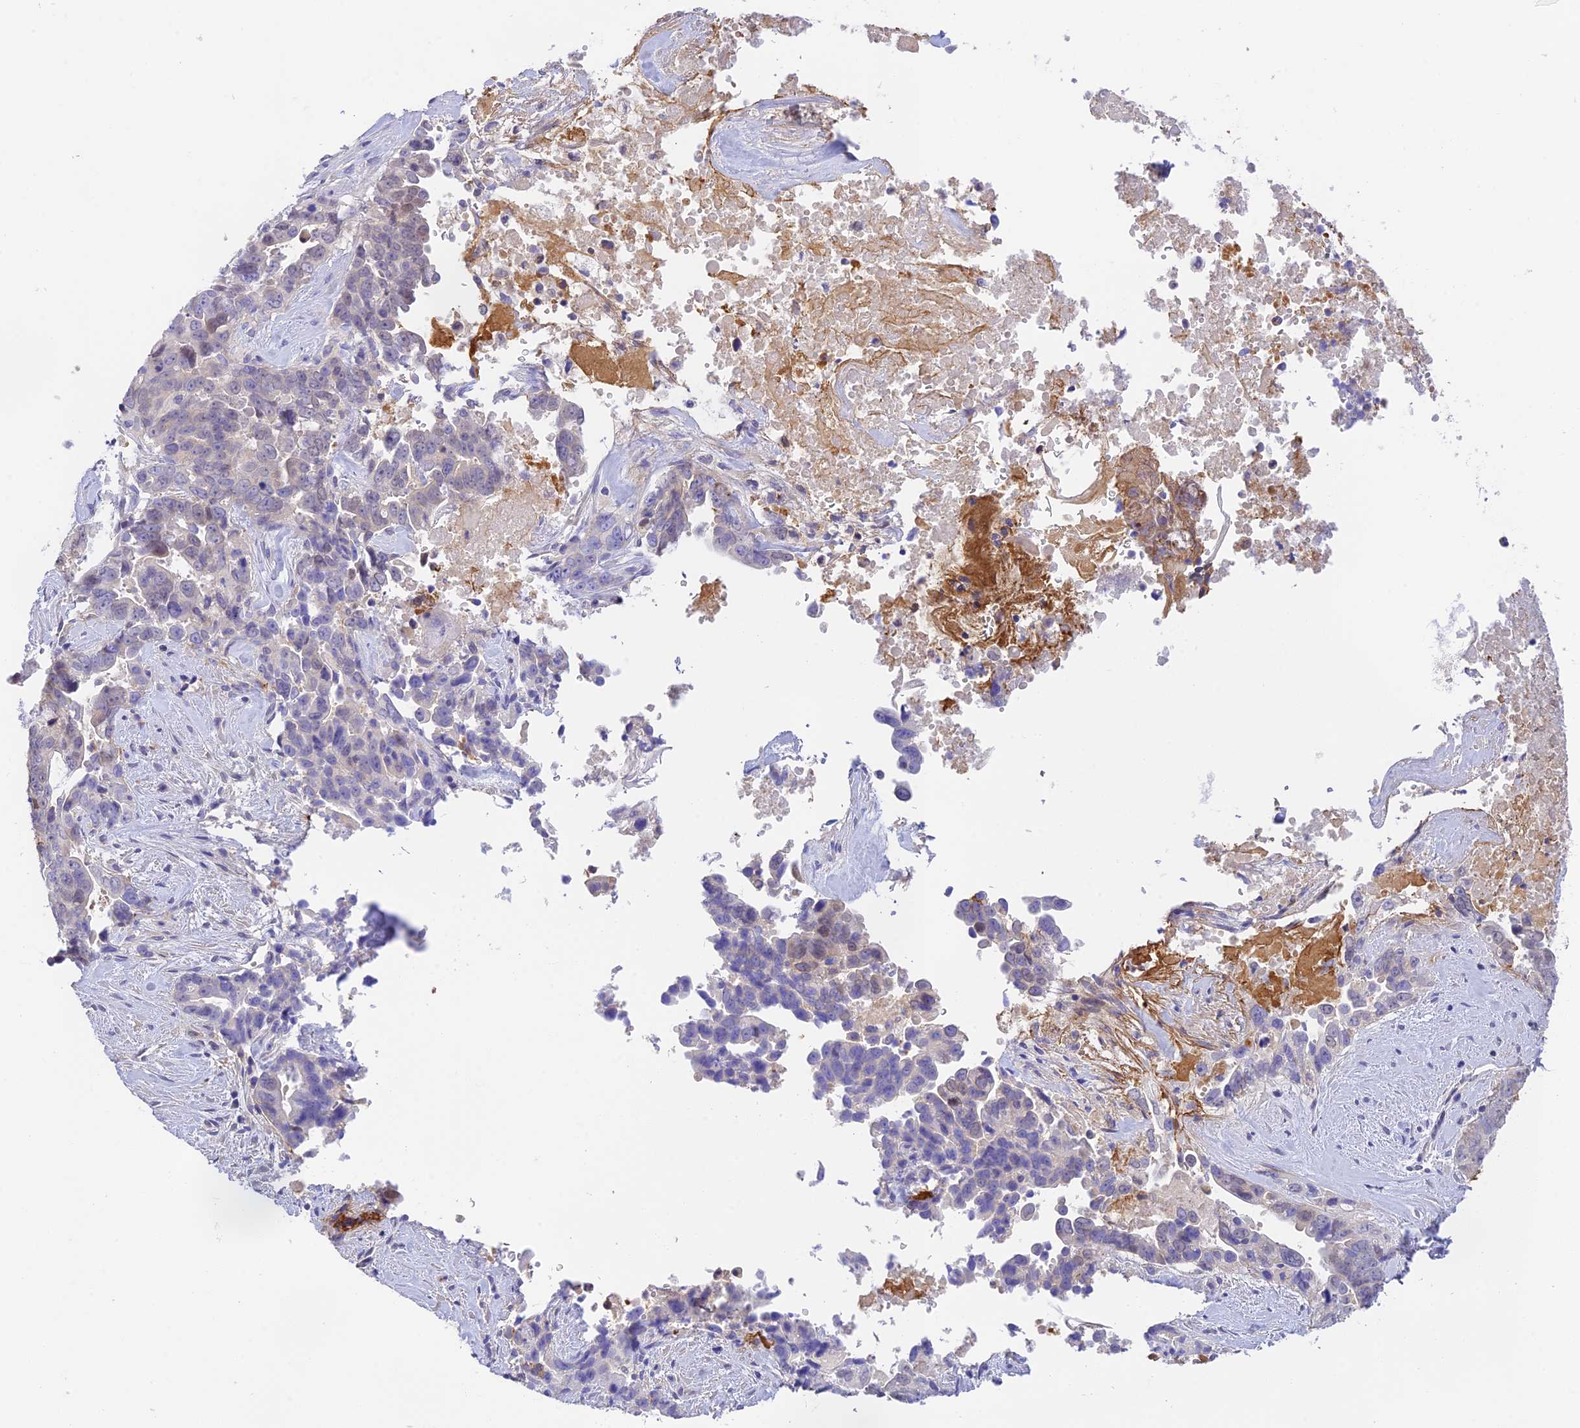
{"staining": {"intensity": "negative", "quantity": "none", "location": "none"}, "tissue": "pancreatic cancer", "cell_type": "Tumor cells", "image_type": "cancer", "snomed": [{"axis": "morphology", "description": "Adenocarcinoma, NOS"}, {"axis": "topography", "description": "Pancreas"}], "caption": "Immunohistochemistry histopathology image of neoplastic tissue: adenocarcinoma (pancreatic) stained with DAB (3,3'-diaminobenzidine) displays no significant protein staining in tumor cells. (Stains: DAB IHC with hematoxylin counter stain, Microscopy: brightfield microscopy at high magnification).", "gene": "HDHD2", "patient": {"sex": "male", "age": 80}}